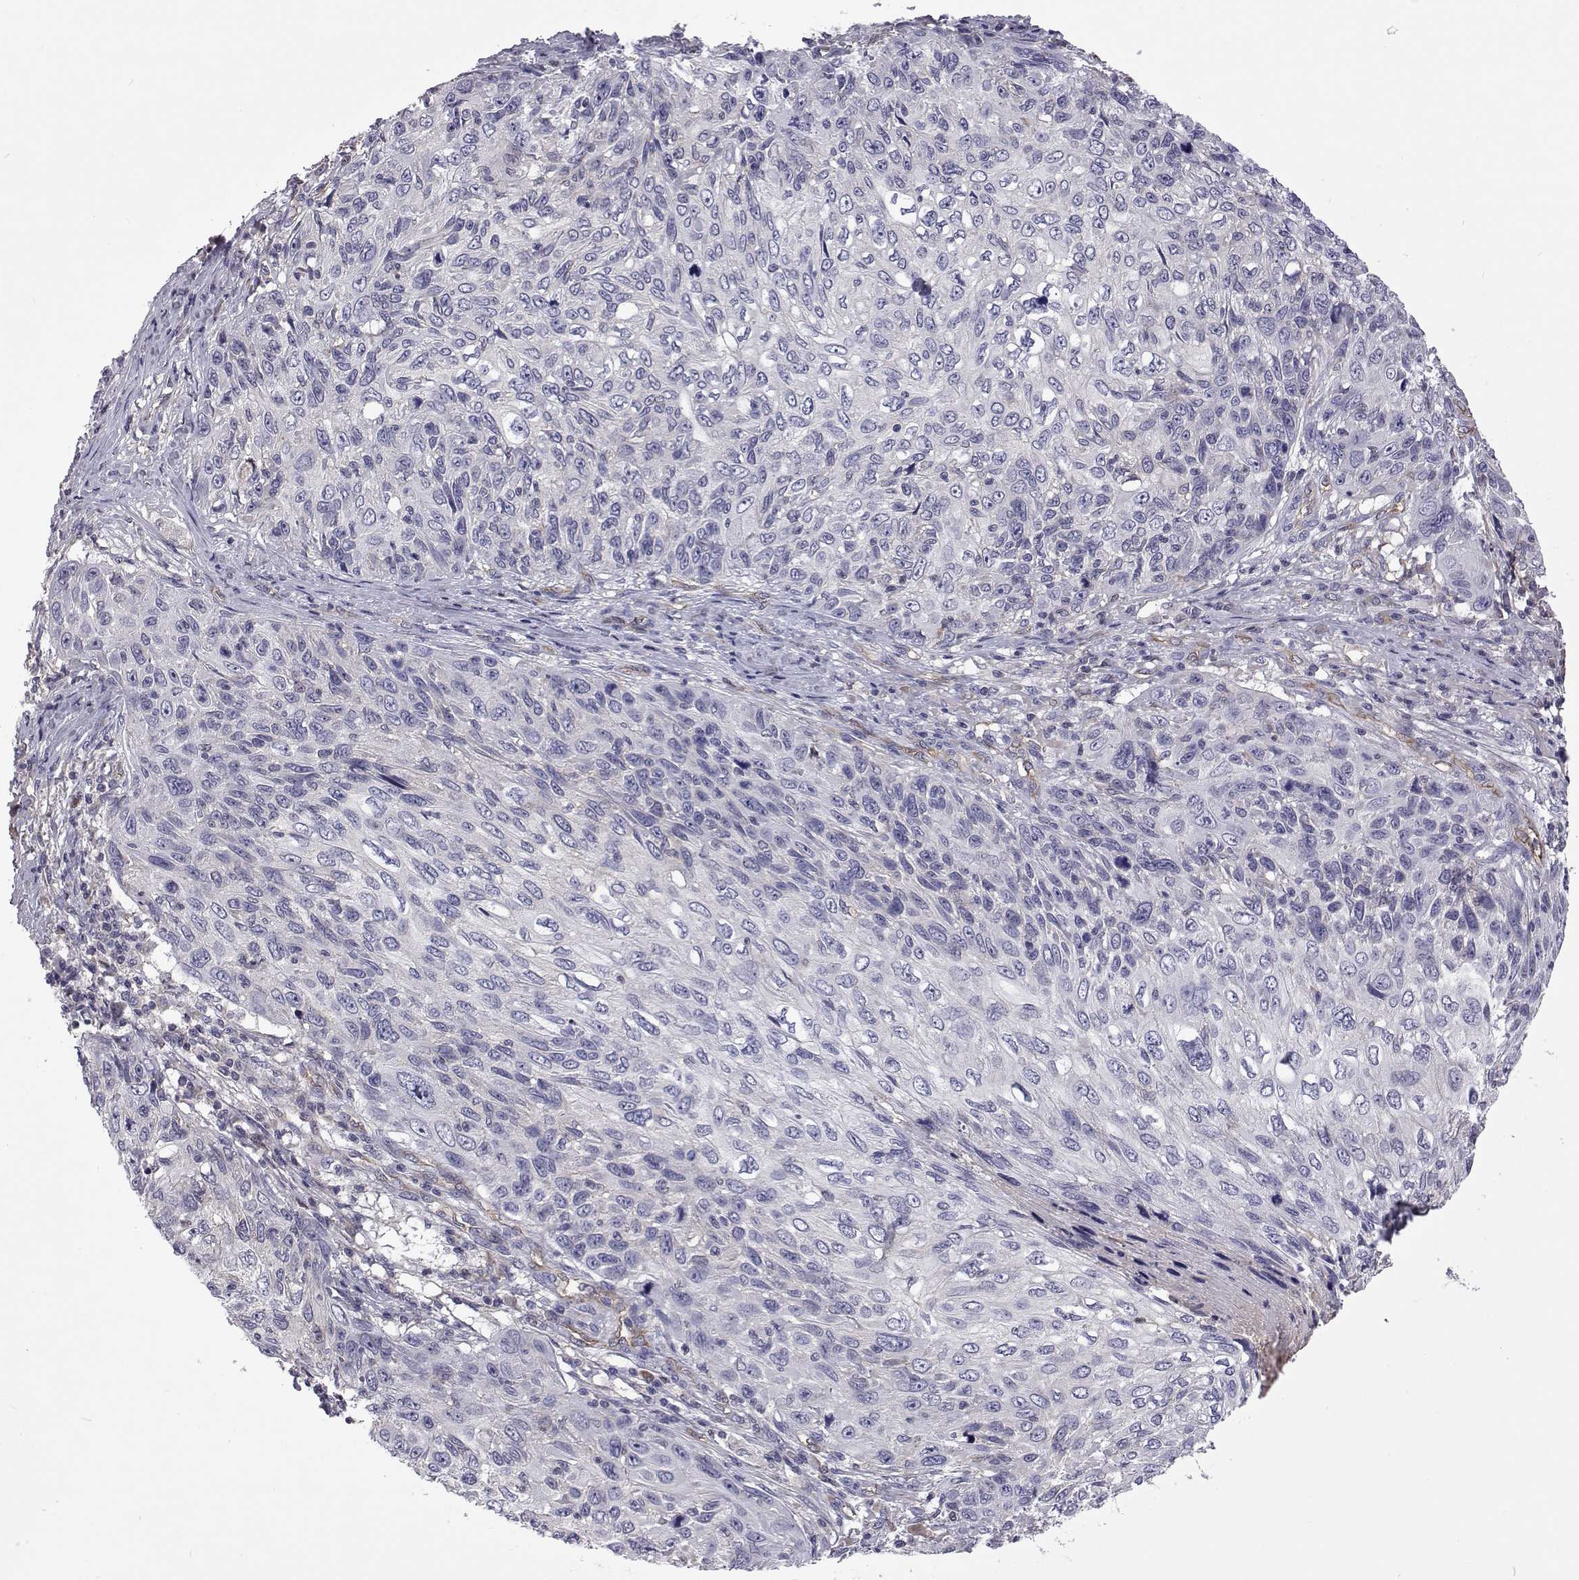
{"staining": {"intensity": "negative", "quantity": "none", "location": "none"}, "tissue": "skin cancer", "cell_type": "Tumor cells", "image_type": "cancer", "snomed": [{"axis": "morphology", "description": "Squamous cell carcinoma, NOS"}, {"axis": "topography", "description": "Skin"}], "caption": "Immunohistochemistry of skin cancer (squamous cell carcinoma) demonstrates no staining in tumor cells.", "gene": "TCF15", "patient": {"sex": "male", "age": 92}}